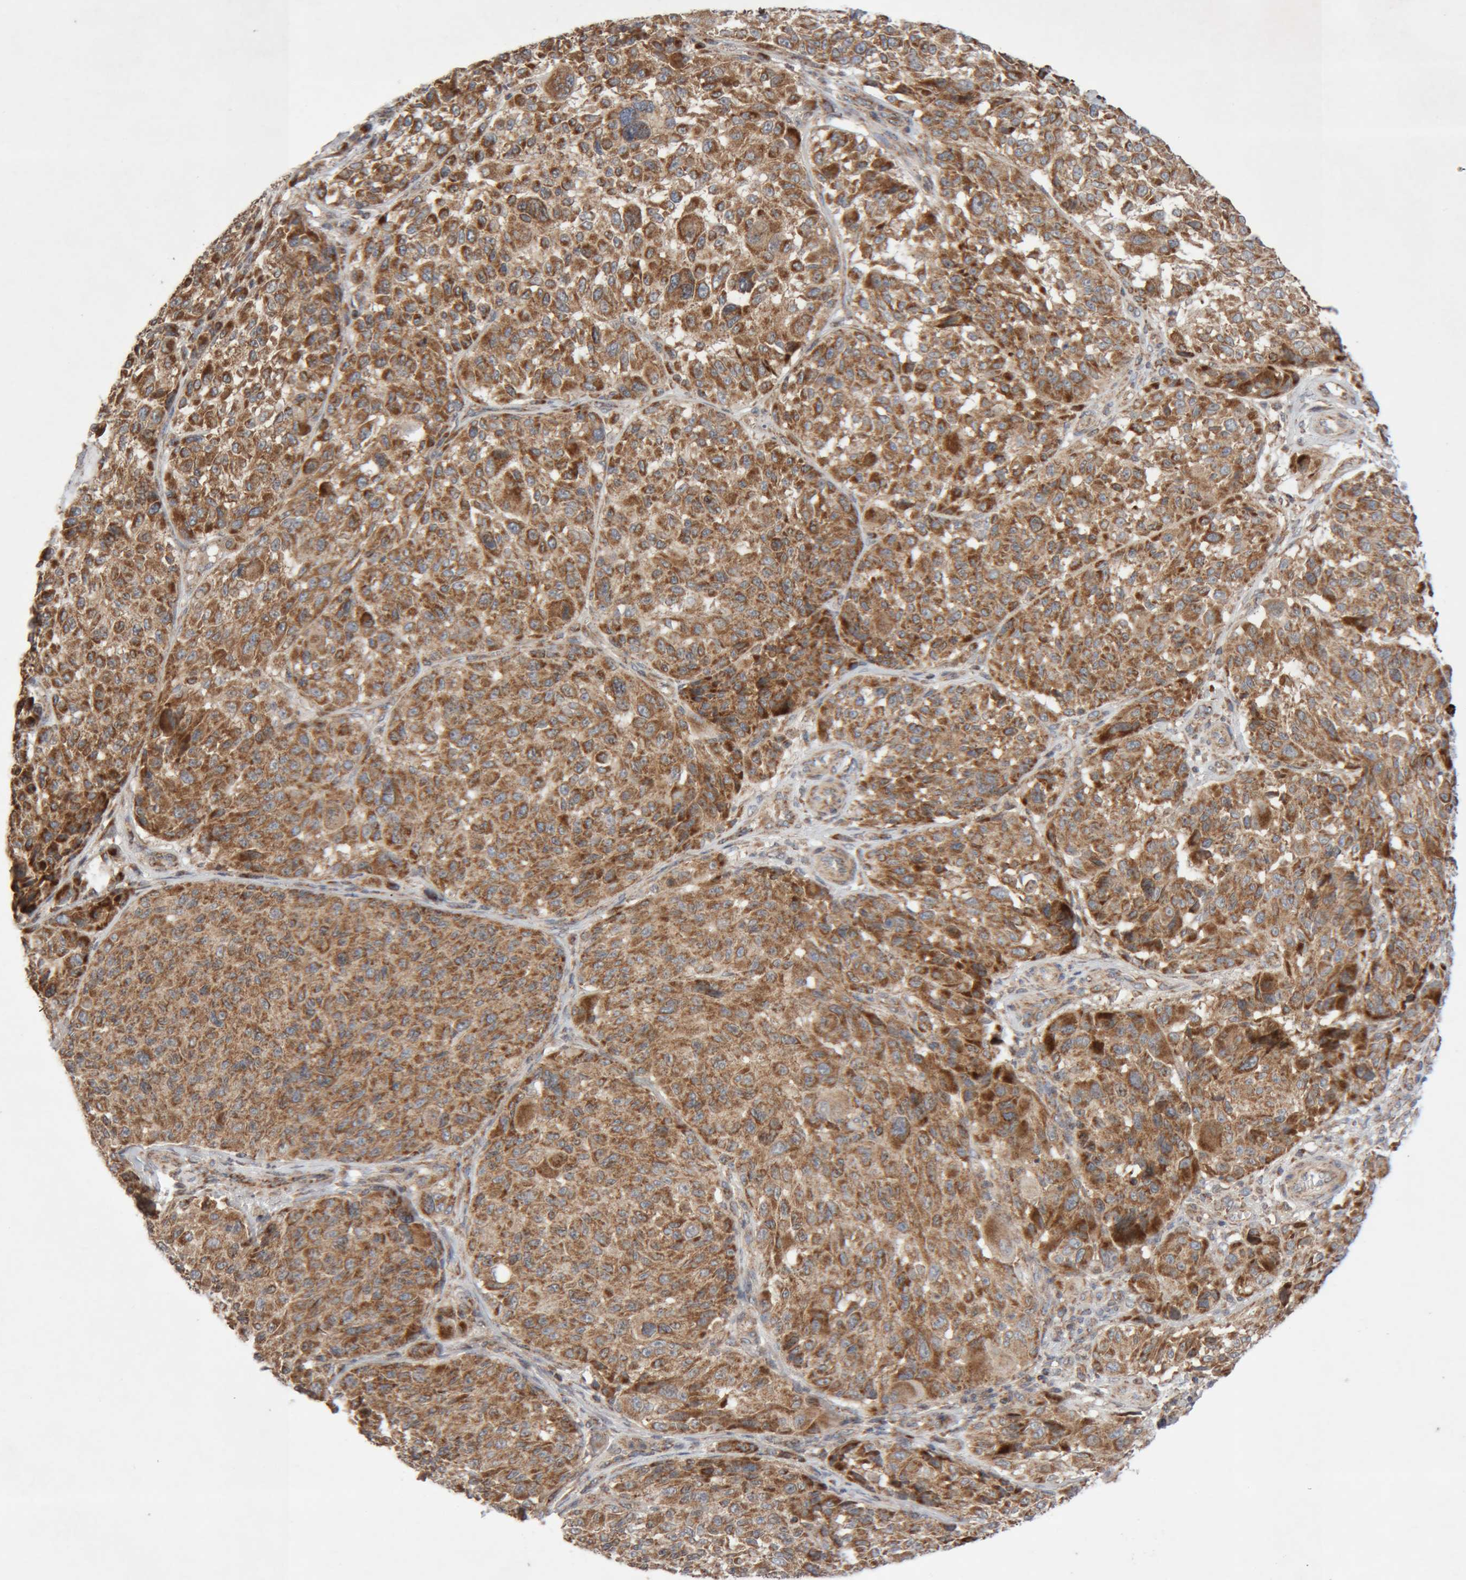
{"staining": {"intensity": "strong", "quantity": ">75%", "location": "cytoplasmic/membranous"}, "tissue": "melanoma", "cell_type": "Tumor cells", "image_type": "cancer", "snomed": [{"axis": "morphology", "description": "Malignant melanoma, NOS"}, {"axis": "topography", "description": "Skin"}], "caption": "Strong cytoplasmic/membranous protein expression is present in about >75% of tumor cells in melanoma. Nuclei are stained in blue.", "gene": "KIF21B", "patient": {"sex": "male", "age": 83}}